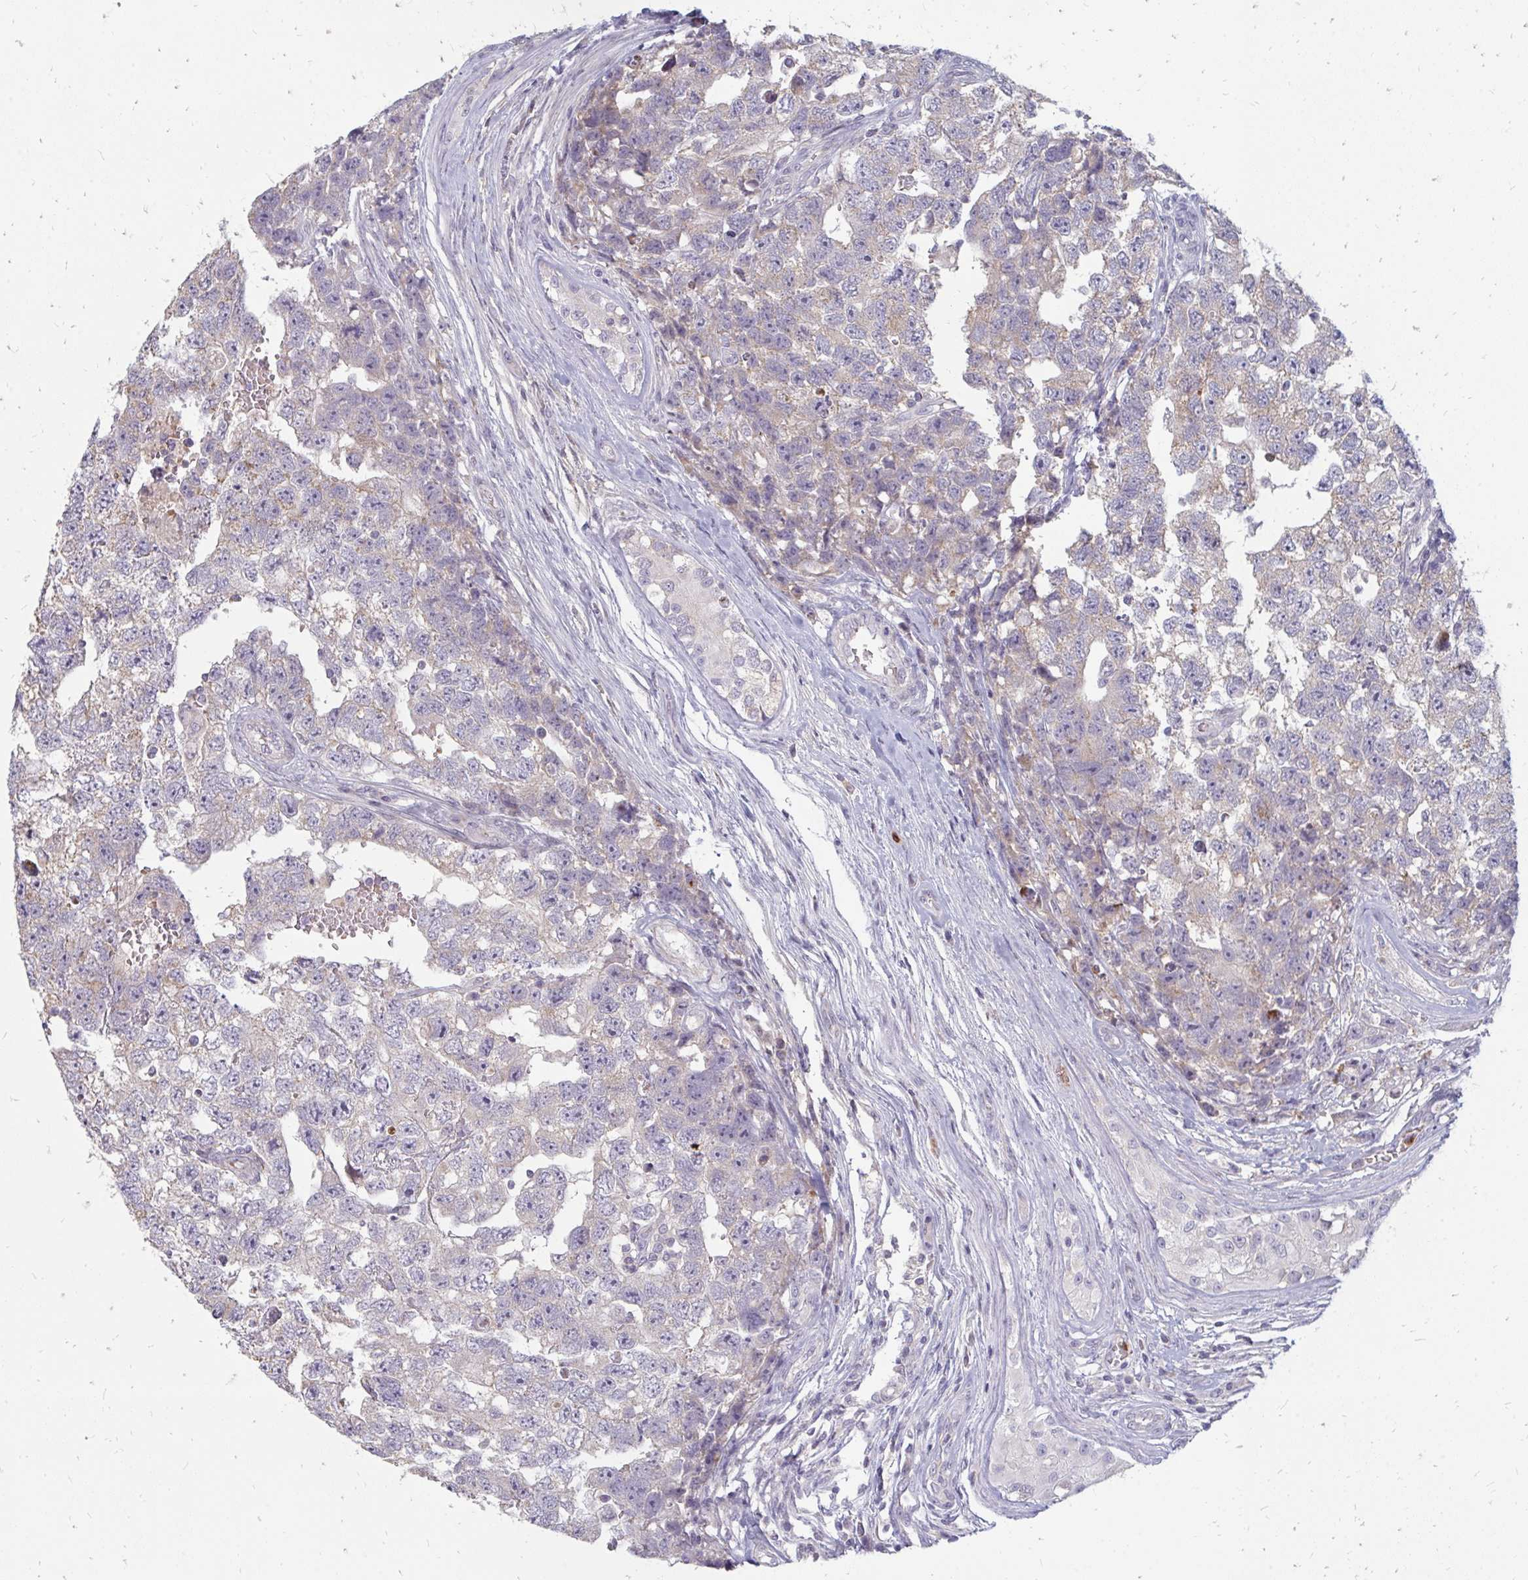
{"staining": {"intensity": "weak", "quantity": "<25%", "location": "cytoplasmic/membranous"}, "tissue": "testis cancer", "cell_type": "Tumor cells", "image_type": "cancer", "snomed": [{"axis": "morphology", "description": "Carcinoma, Embryonal, NOS"}, {"axis": "topography", "description": "Testis"}], "caption": "A photomicrograph of testis cancer (embryonal carcinoma) stained for a protein demonstrates no brown staining in tumor cells.", "gene": "RAB33A", "patient": {"sex": "male", "age": 22}}